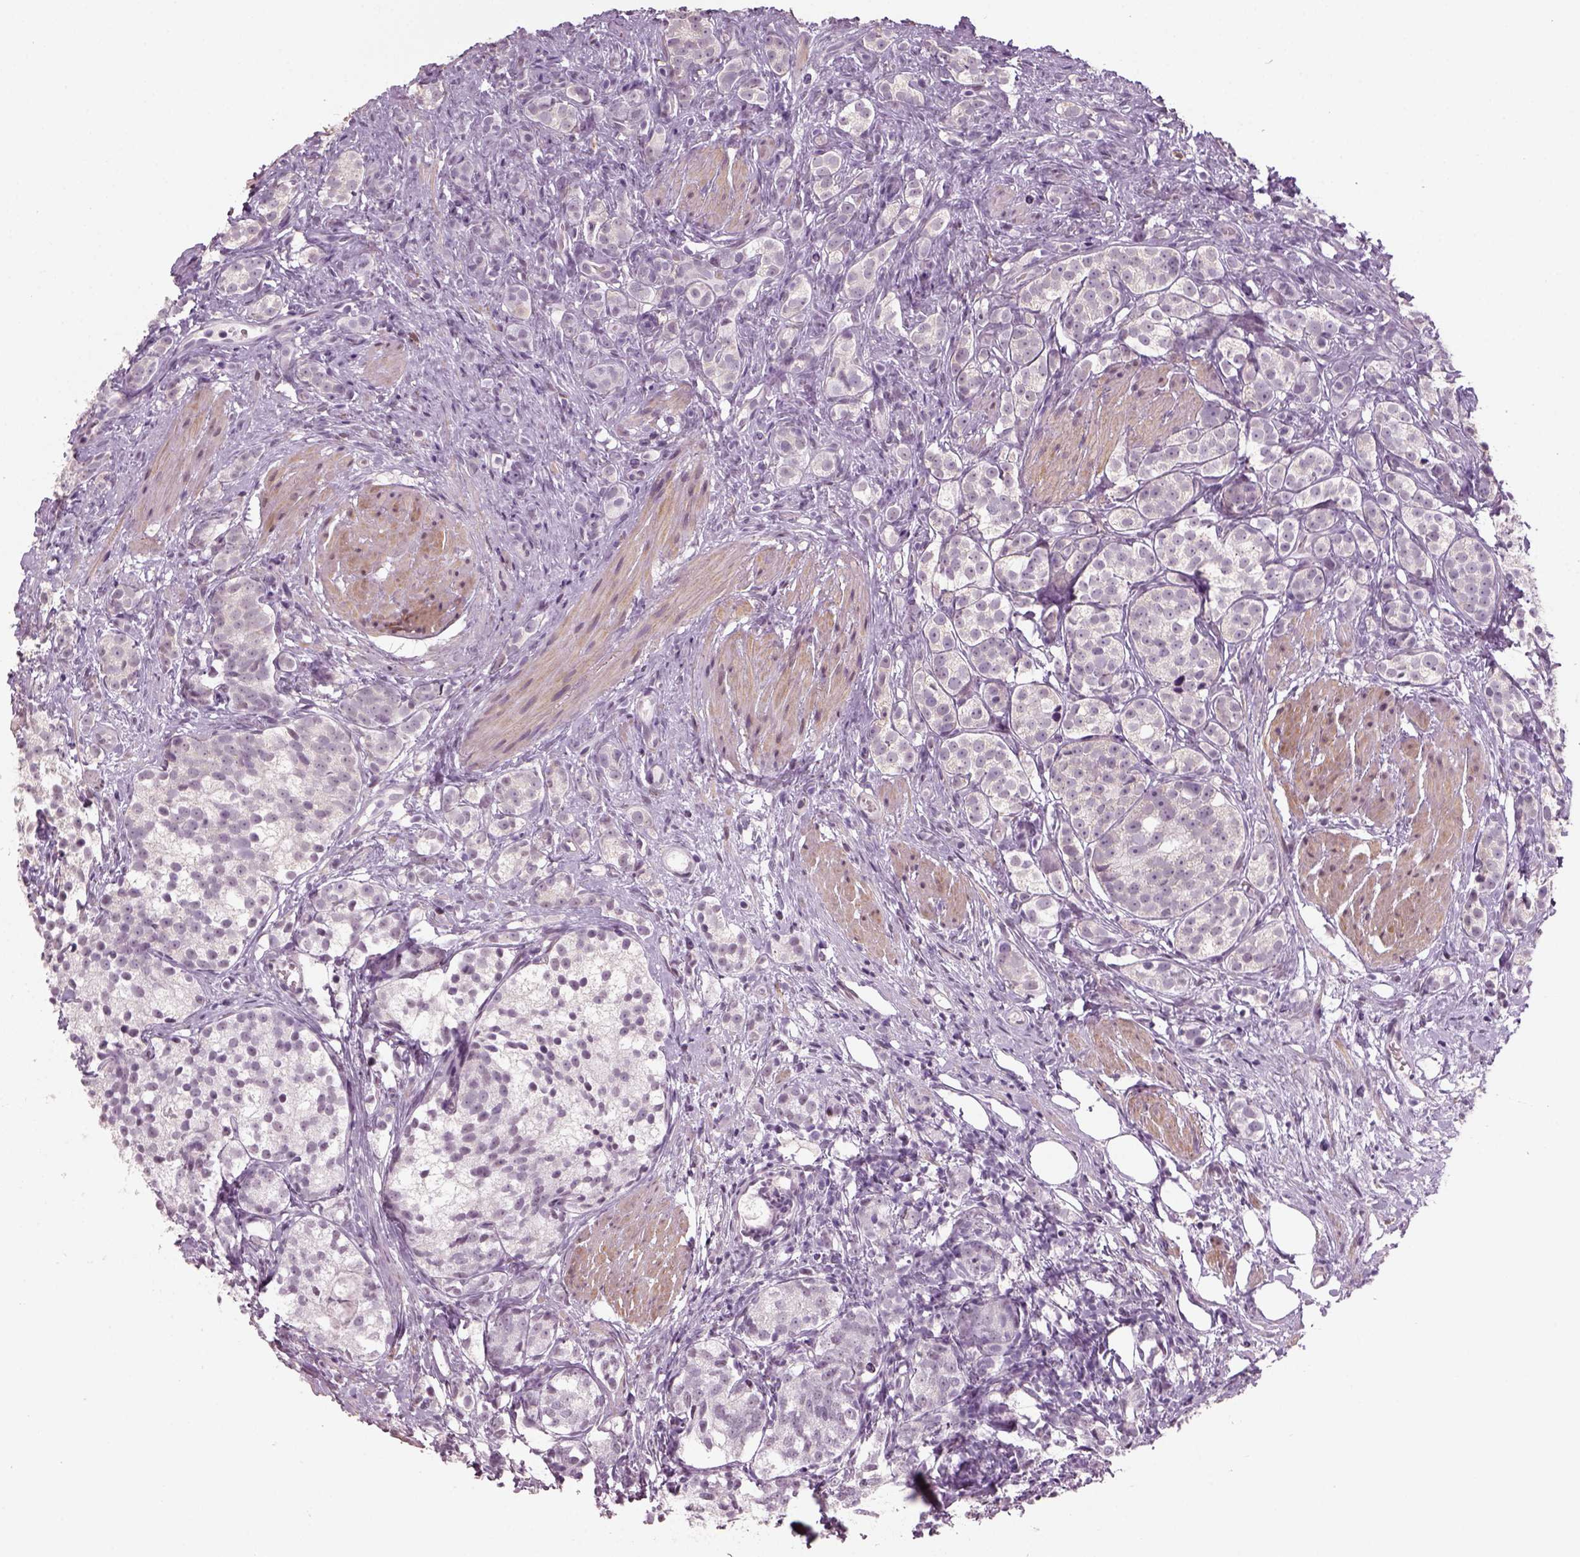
{"staining": {"intensity": "negative", "quantity": "none", "location": "none"}, "tissue": "prostate cancer", "cell_type": "Tumor cells", "image_type": "cancer", "snomed": [{"axis": "morphology", "description": "Adenocarcinoma, High grade"}, {"axis": "topography", "description": "Prostate"}], "caption": "There is no significant staining in tumor cells of prostate cancer (adenocarcinoma (high-grade)).", "gene": "NAT8", "patient": {"sex": "male", "age": 53}}